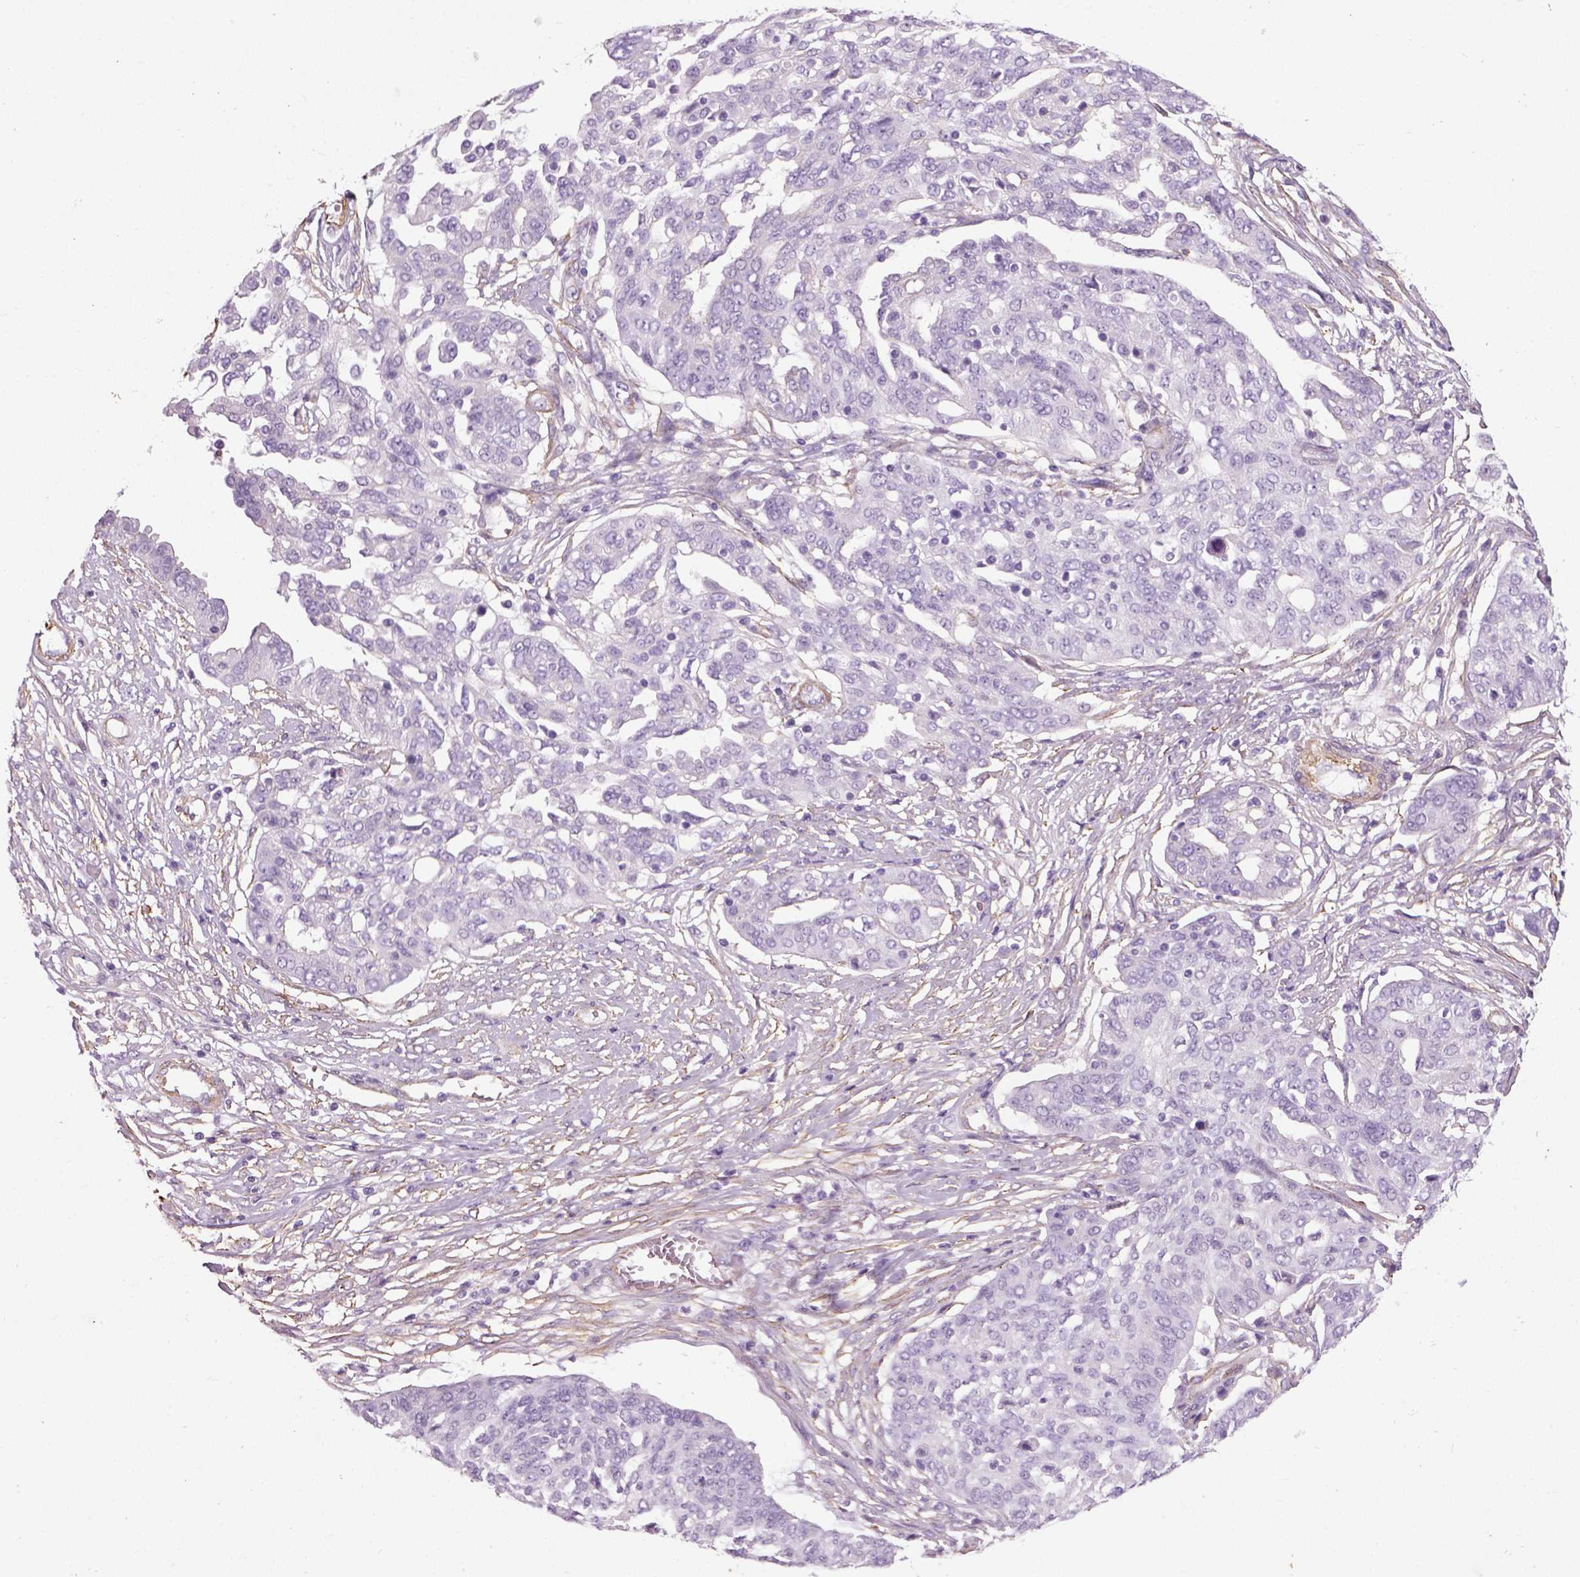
{"staining": {"intensity": "negative", "quantity": "none", "location": "none"}, "tissue": "ovarian cancer", "cell_type": "Tumor cells", "image_type": "cancer", "snomed": [{"axis": "morphology", "description": "Cystadenocarcinoma, serous, NOS"}, {"axis": "topography", "description": "Ovary"}], "caption": "Immunohistochemical staining of serous cystadenocarcinoma (ovarian) shows no significant staining in tumor cells.", "gene": "FAM161A", "patient": {"sex": "female", "age": 67}}